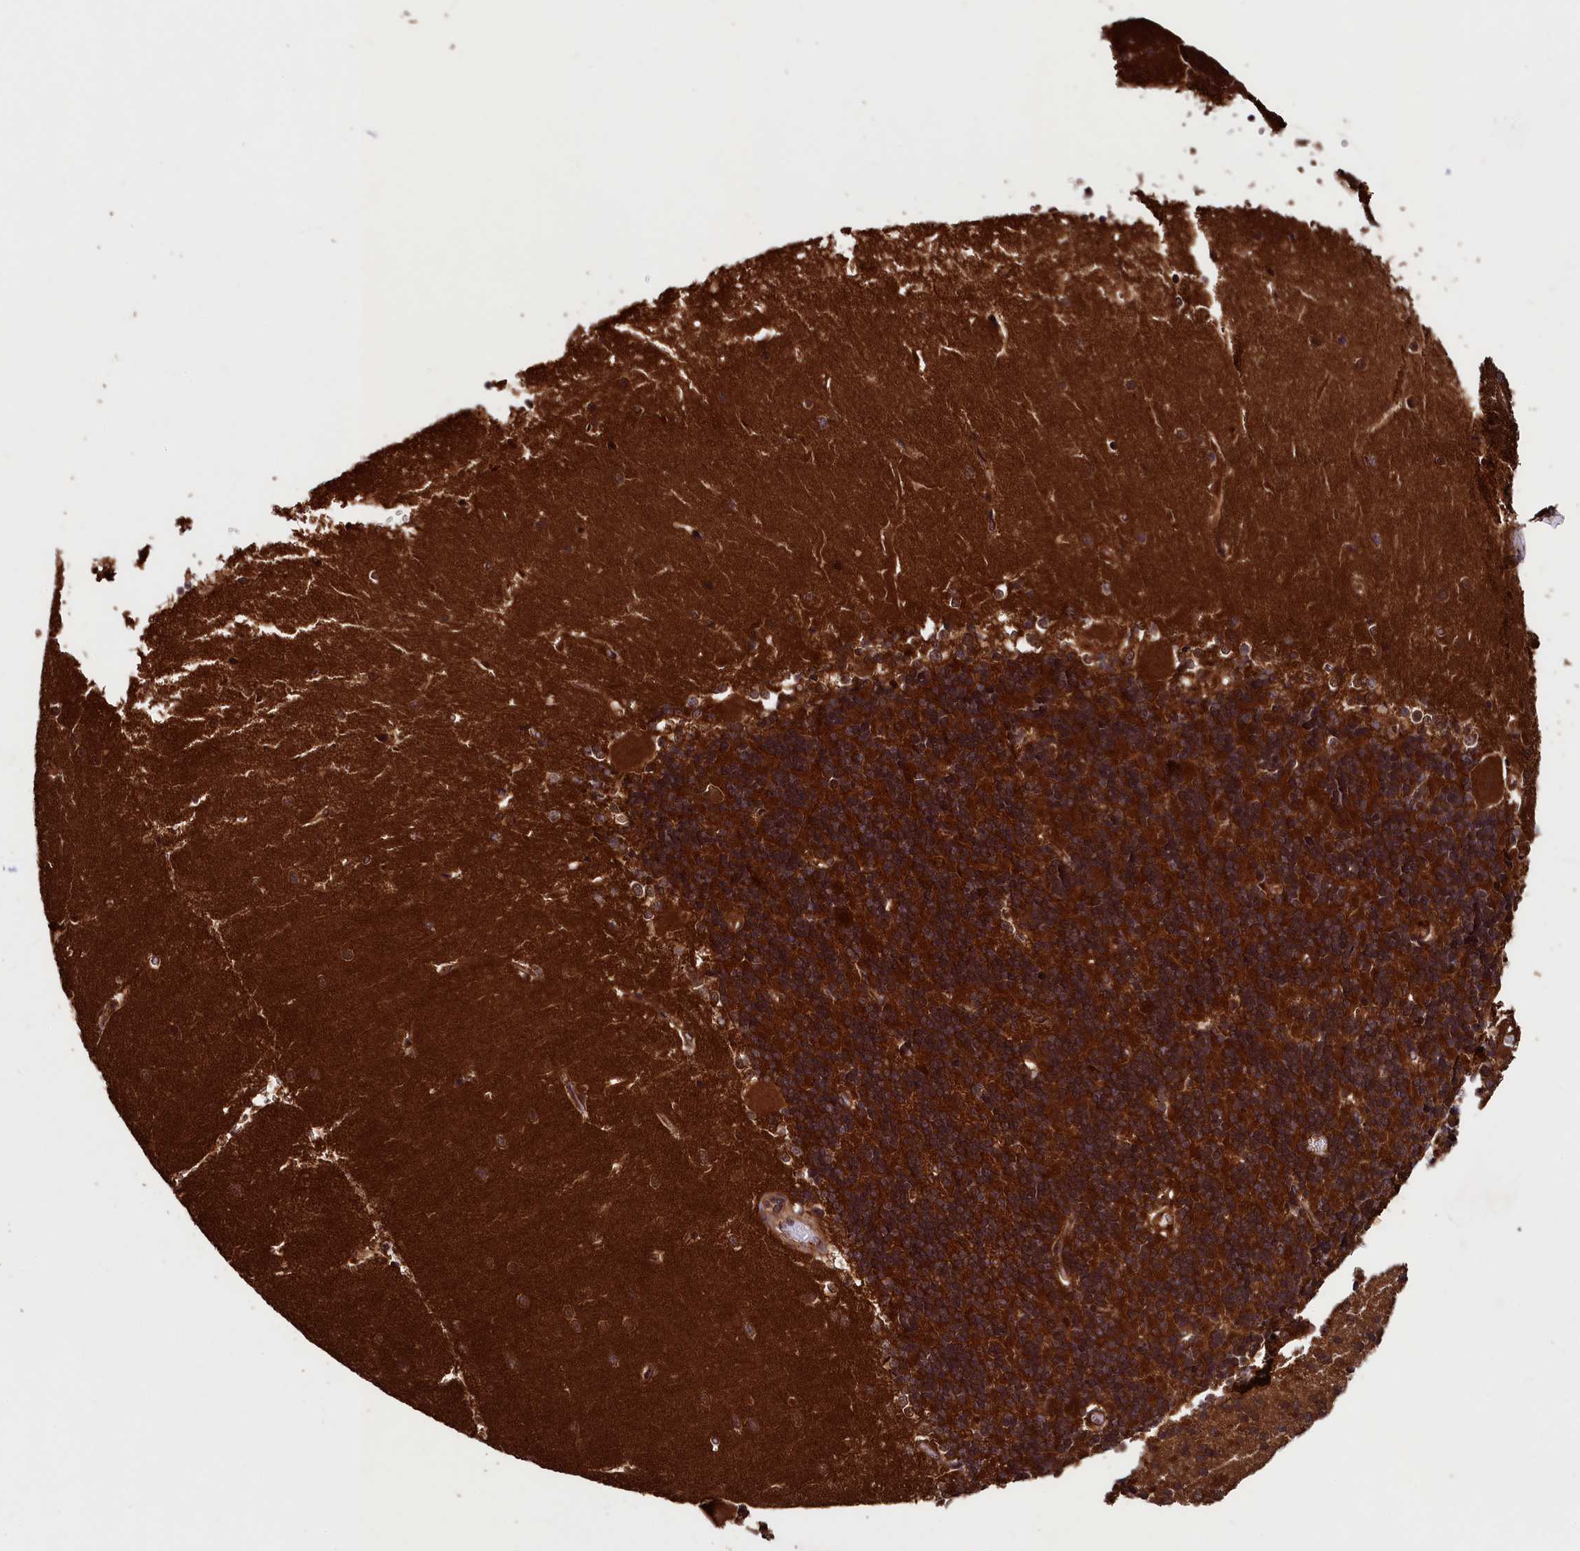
{"staining": {"intensity": "strong", "quantity": ">75%", "location": "cytoplasmic/membranous"}, "tissue": "cerebellum", "cell_type": "Cells in granular layer", "image_type": "normal", "snomed": [{"axis": "morphology", "description": "Normal tissue, NOS"}, {"axis": "topography", "description": "Cerebellum"}], "caption": "DAB (3,3'-diaminobenzidine) immunohistochemical staining of unremarkable human cerebellum shows strong cytoplasmic/membranous protein positivity in about >75% of cells in granular layer. The protein of interest is stained brown, and the nuclei are stained in blue (DAB IHC with brightfield microscopy, high magnification).", "gene": "BLTP3B", "patient": {"sex": "male", "age": 37}}